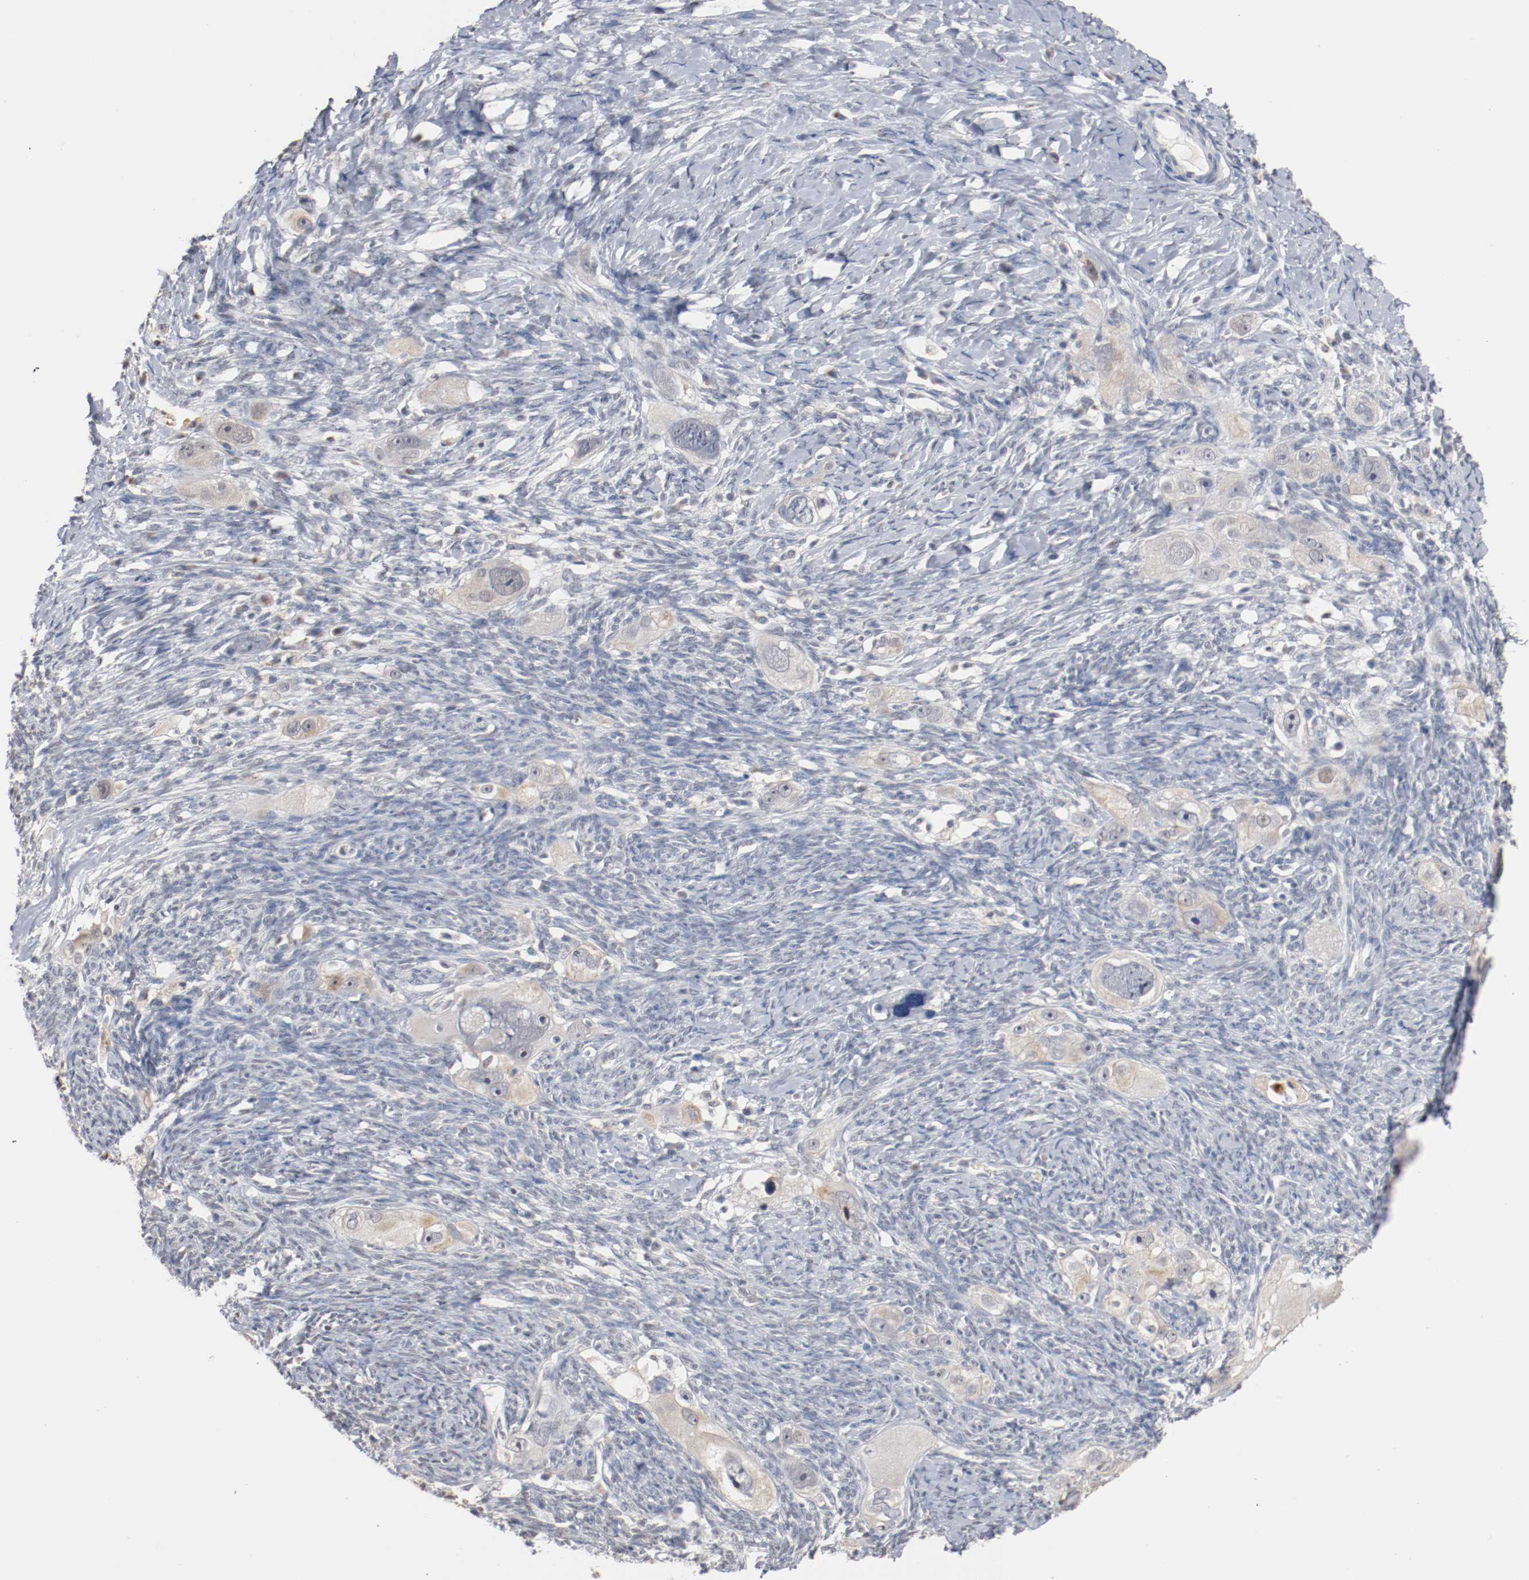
{"staining": {"intensity": "negative", "quantity": "none", "location": "none"}, "tissue": "ovarian cancer", "cell_type": "Tumor cells", "image_type": "cancer", "snomed": [{"axis": "morphology", "description": "Normal tissue, NOS"}, {"axis": "morphology", "description": "Cystadenocarcinoma, serous, NOS"}, {"axis": "topography", "description": "Ovary"}], "caption": "Immunohistochemical staining of human ovarian cancer demonstrates no significant staining in tumor cells.", "gene": "ERICH1", "patient": {"sex": "female", "age": 62}}